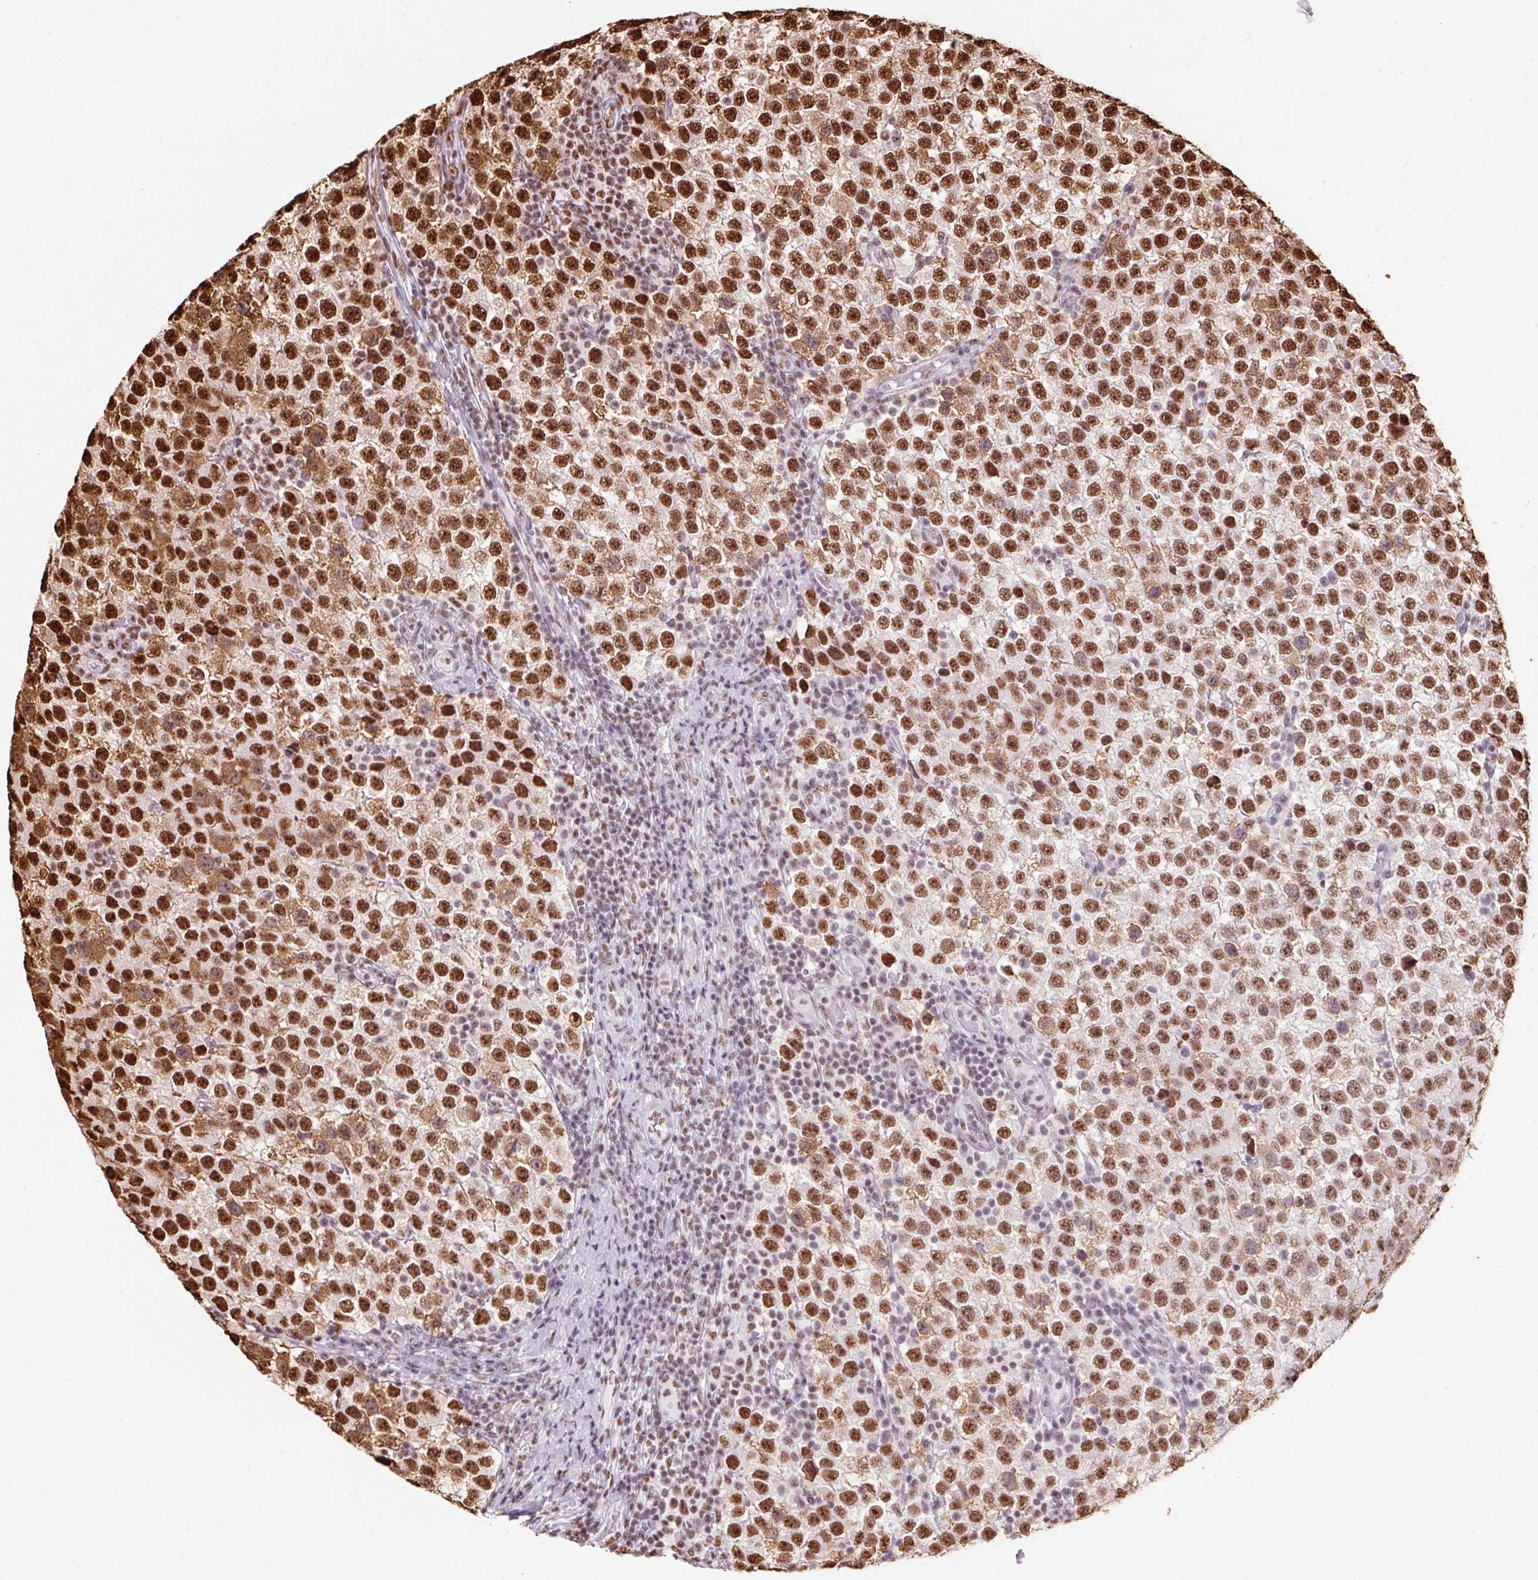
{"staining": {"intensity": "strong", "quantity": ">75%", "location": "nuclear"}, "tissue": "testis cancer", "cell_type": "Tumor cells", "image_type": "cancer", "snomed": [{"axis": "morphology", "description": "Seminoma, NOS"}, {"axis": "topography", "description": "Testis"}], "caption": "About >75% of tumor cells in human testis cancer (seminoma) exhibit strong nuclear protein expression as visualized by brown immunohistochemical staining.", "gene": "XRCC6", "patient": {"sex": "male", "age": 34}}